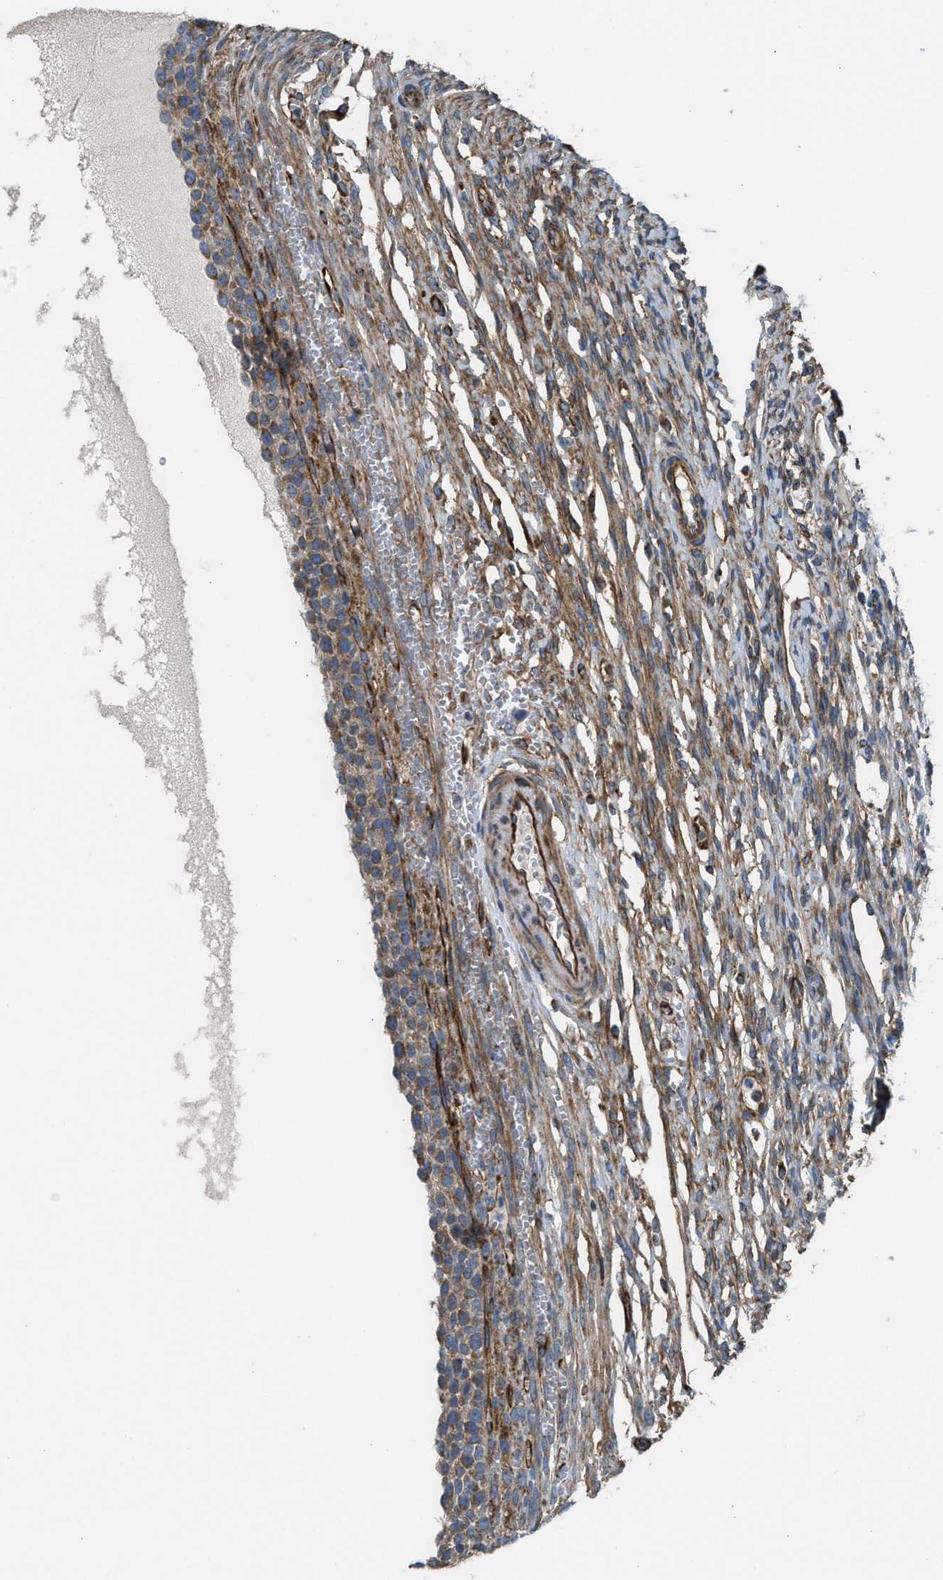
{"staining": {"intensity": "moderate", "quantity": ">75%", "location": "cytoplasmic/membranous"}, "tissue": "ovary", "cell_type": "Follicle cells", "image_type": "normal", "snomed": [{"axis": "morphology", "description": "Normal tissue, NOS"}, {"axis": "topography", "description": "Ovary"}], "caption": "Moderate cytoplasmic/membranous staining for a protein is appreciated in approximately >75% of follicle cells of benign ovary using IHC.", "gene": "SLC10A3", "patient": {"sex": "female", "age": 33}}